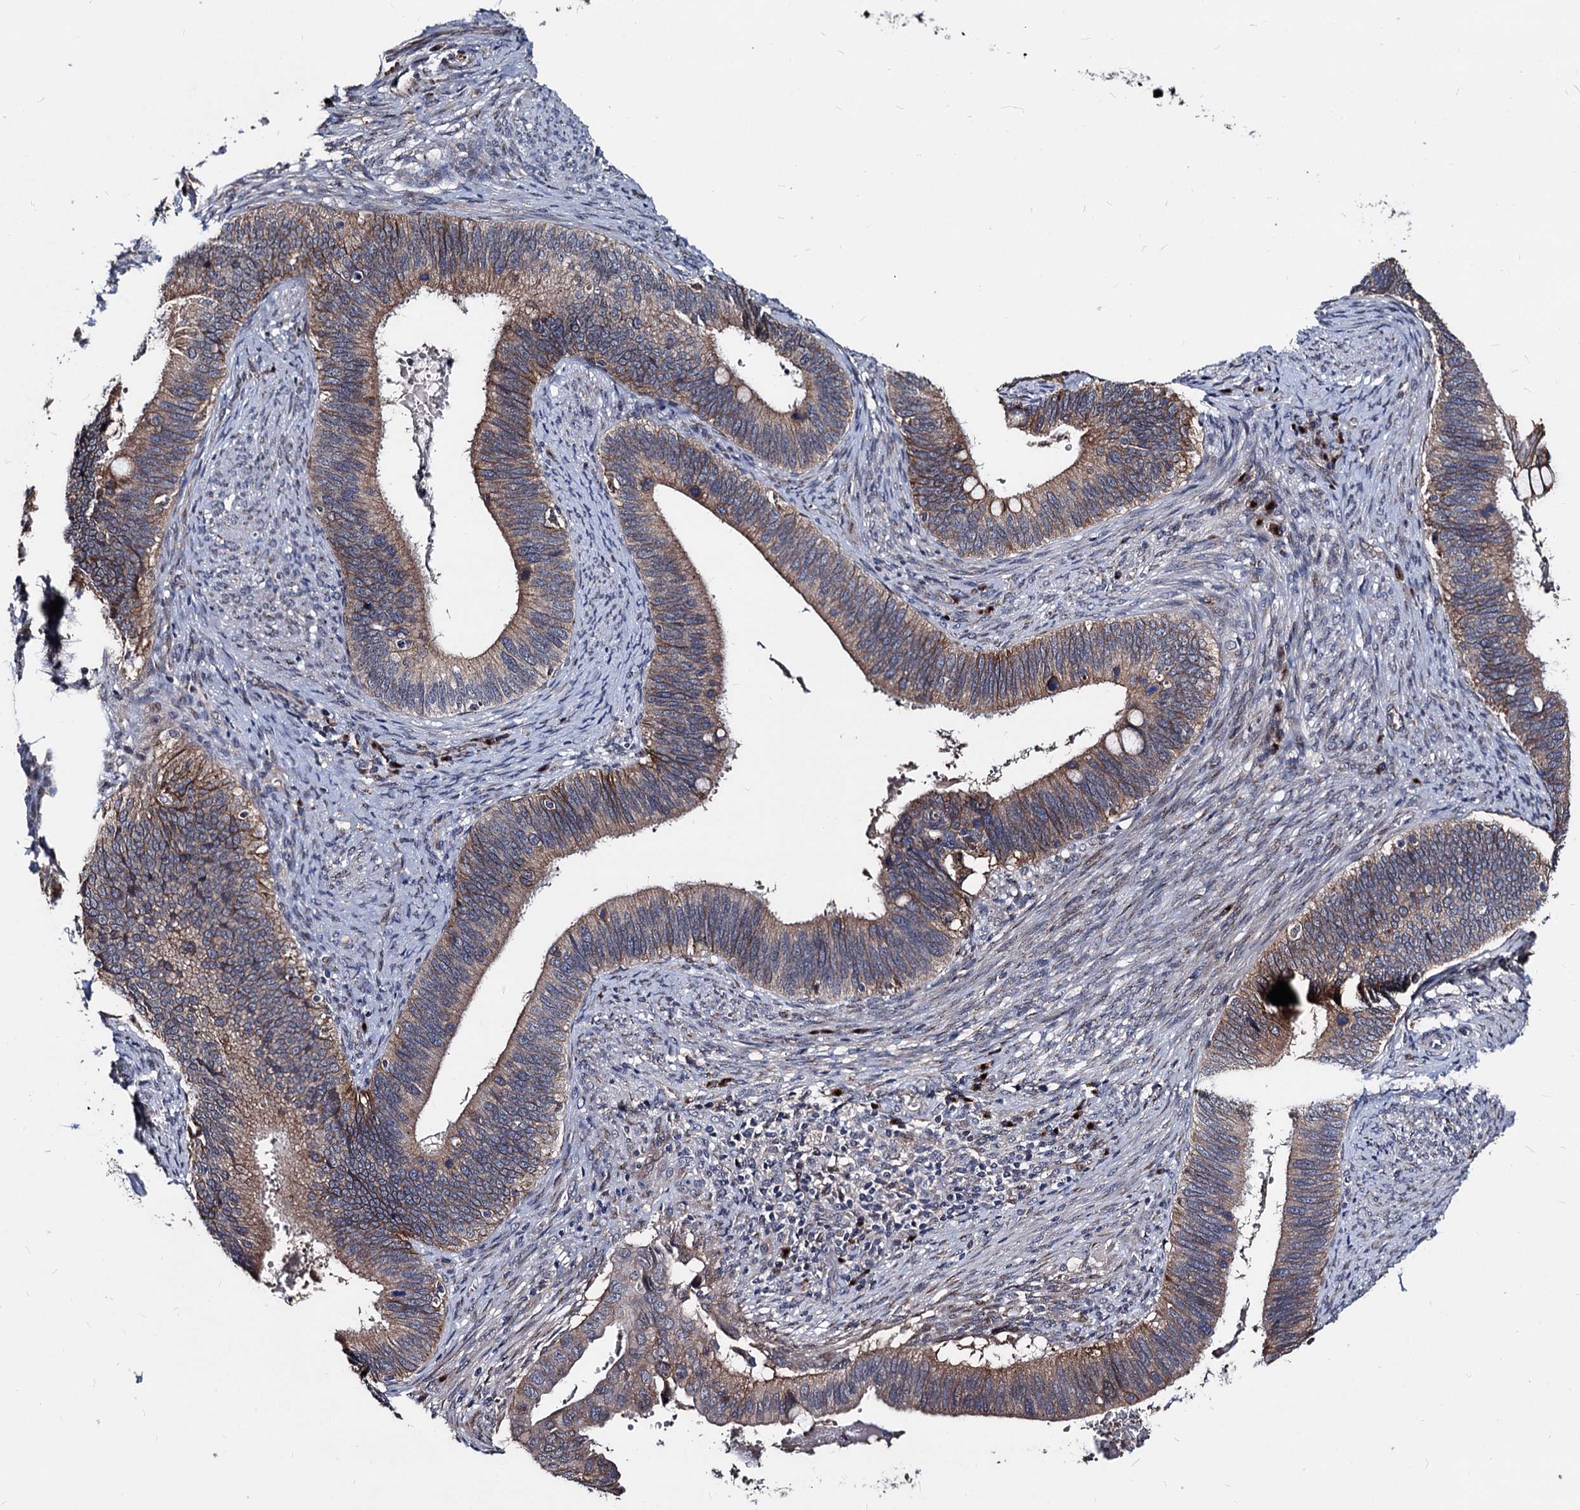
{"staining": {"intensity": "moderate", "quantity": ">75%", "location": "cytoplasmic/membranous"}, "tissue": "cervical cancer", "cell_type": "Tumor cells", "image_type": "cancer", "snomed": [{"axis": "morphology", "description": "Adenocarcinoma, NOS"}, {"axis": "topography", "description": "Cervix"}], "caption": "The immunohistochemical stain highlights moderate cytoplasmic/membranous expression in tumor cells of cervical adenocarcinoma tissue.", "gene": "SMAGP", "patient": {"sex": "female", "age": 42}}